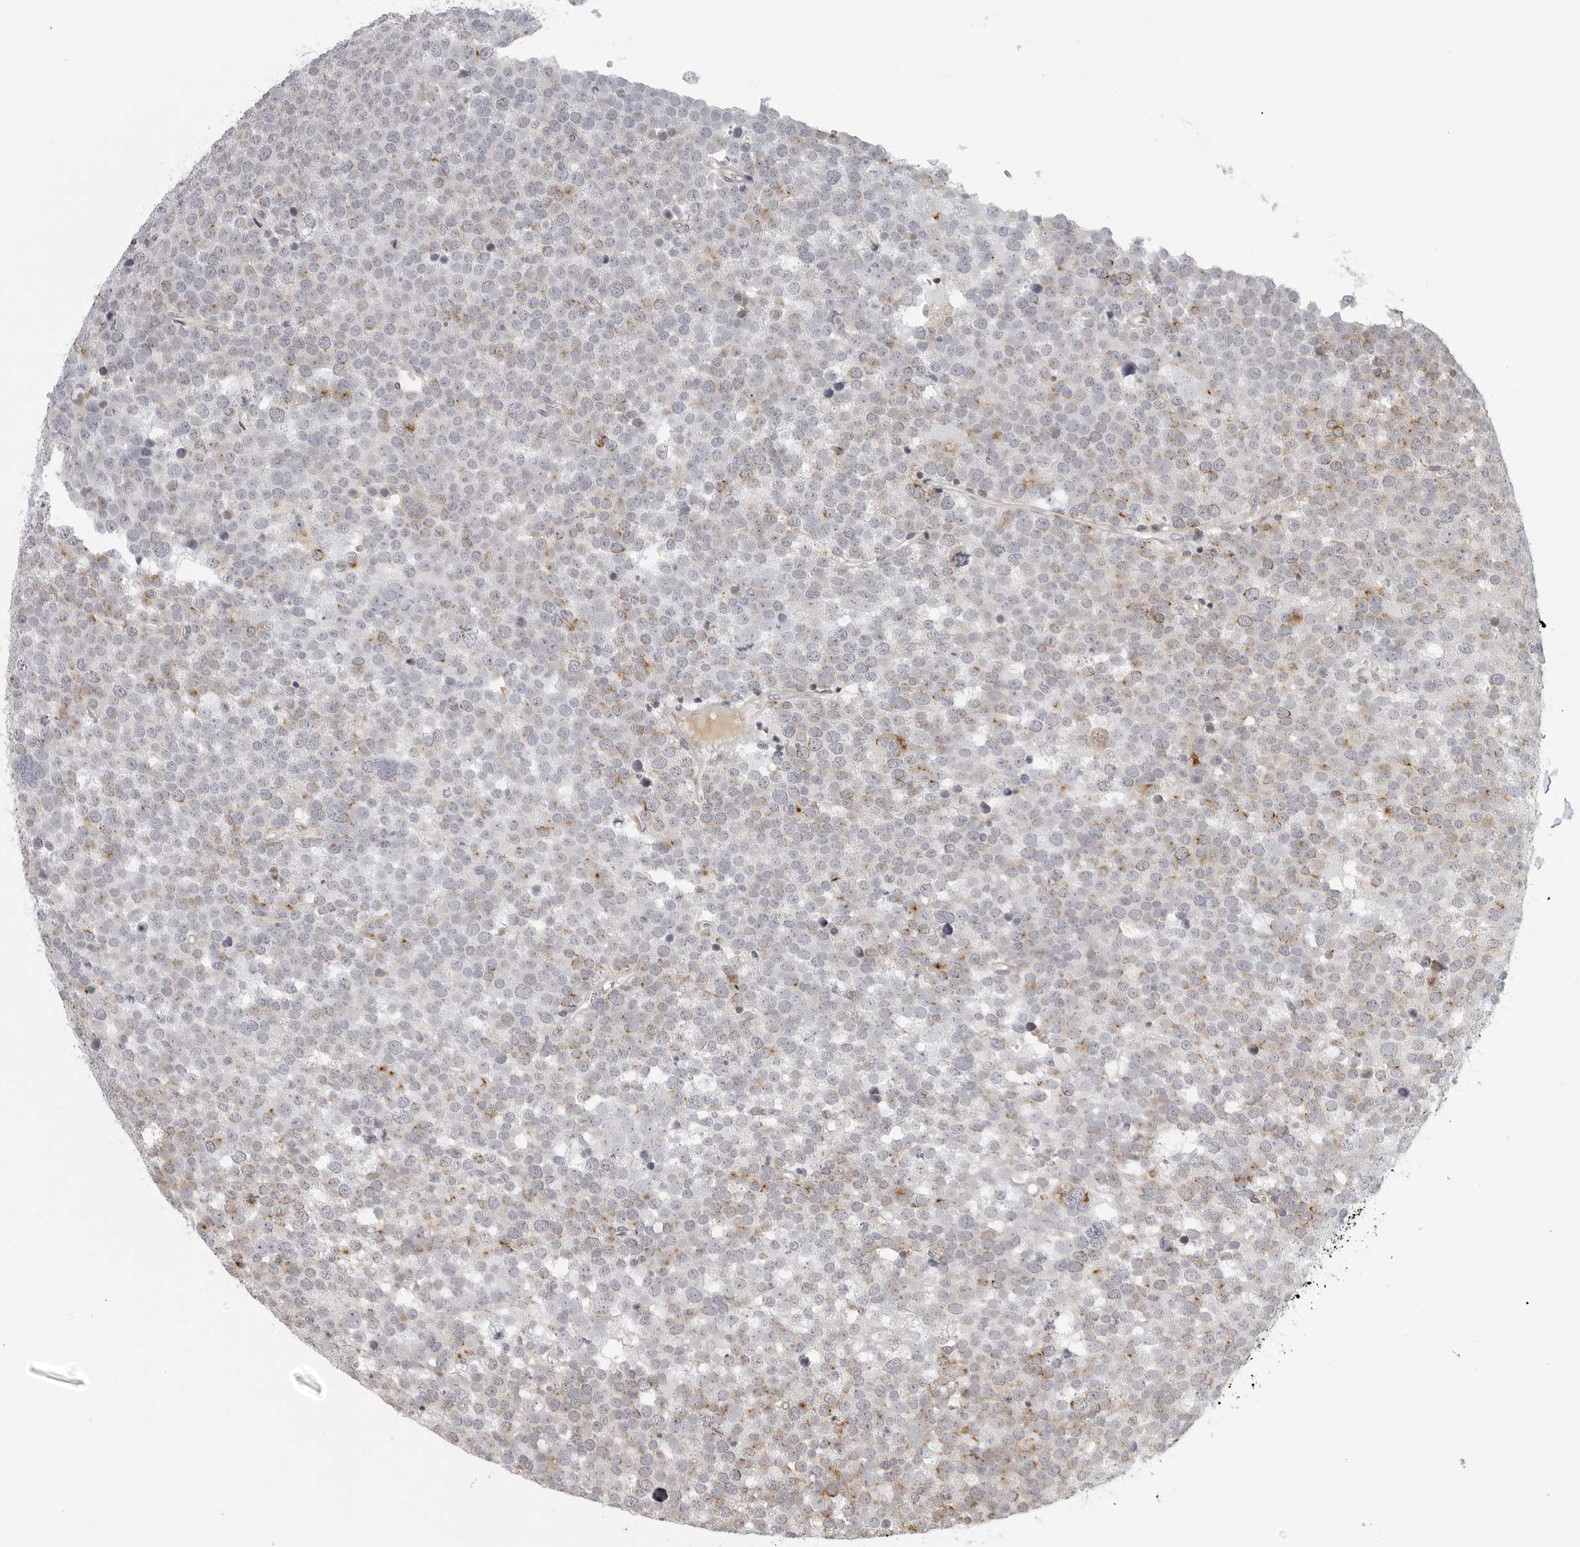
{"staining": {"intensity": "moderate", "quantity": "25%-75%", "location": "cytoplasmic/membranous"}, "tissue": "testis cancer", "cell_type": "Tumor cells", "image_type": "cancer", "snomed": [{"axis": "morphology", "description": "Seminoma, NOS"}, {"axis": "topography", "description": "Testis"}], "caption": "A medium amount of moderate cytoplasmic/membranous expression is appreciated in about 25%-75% of tumor cells in testis cancer tissue.", "gene": "MAP7D1", "patient": {"sex": "male", "age": 71}}